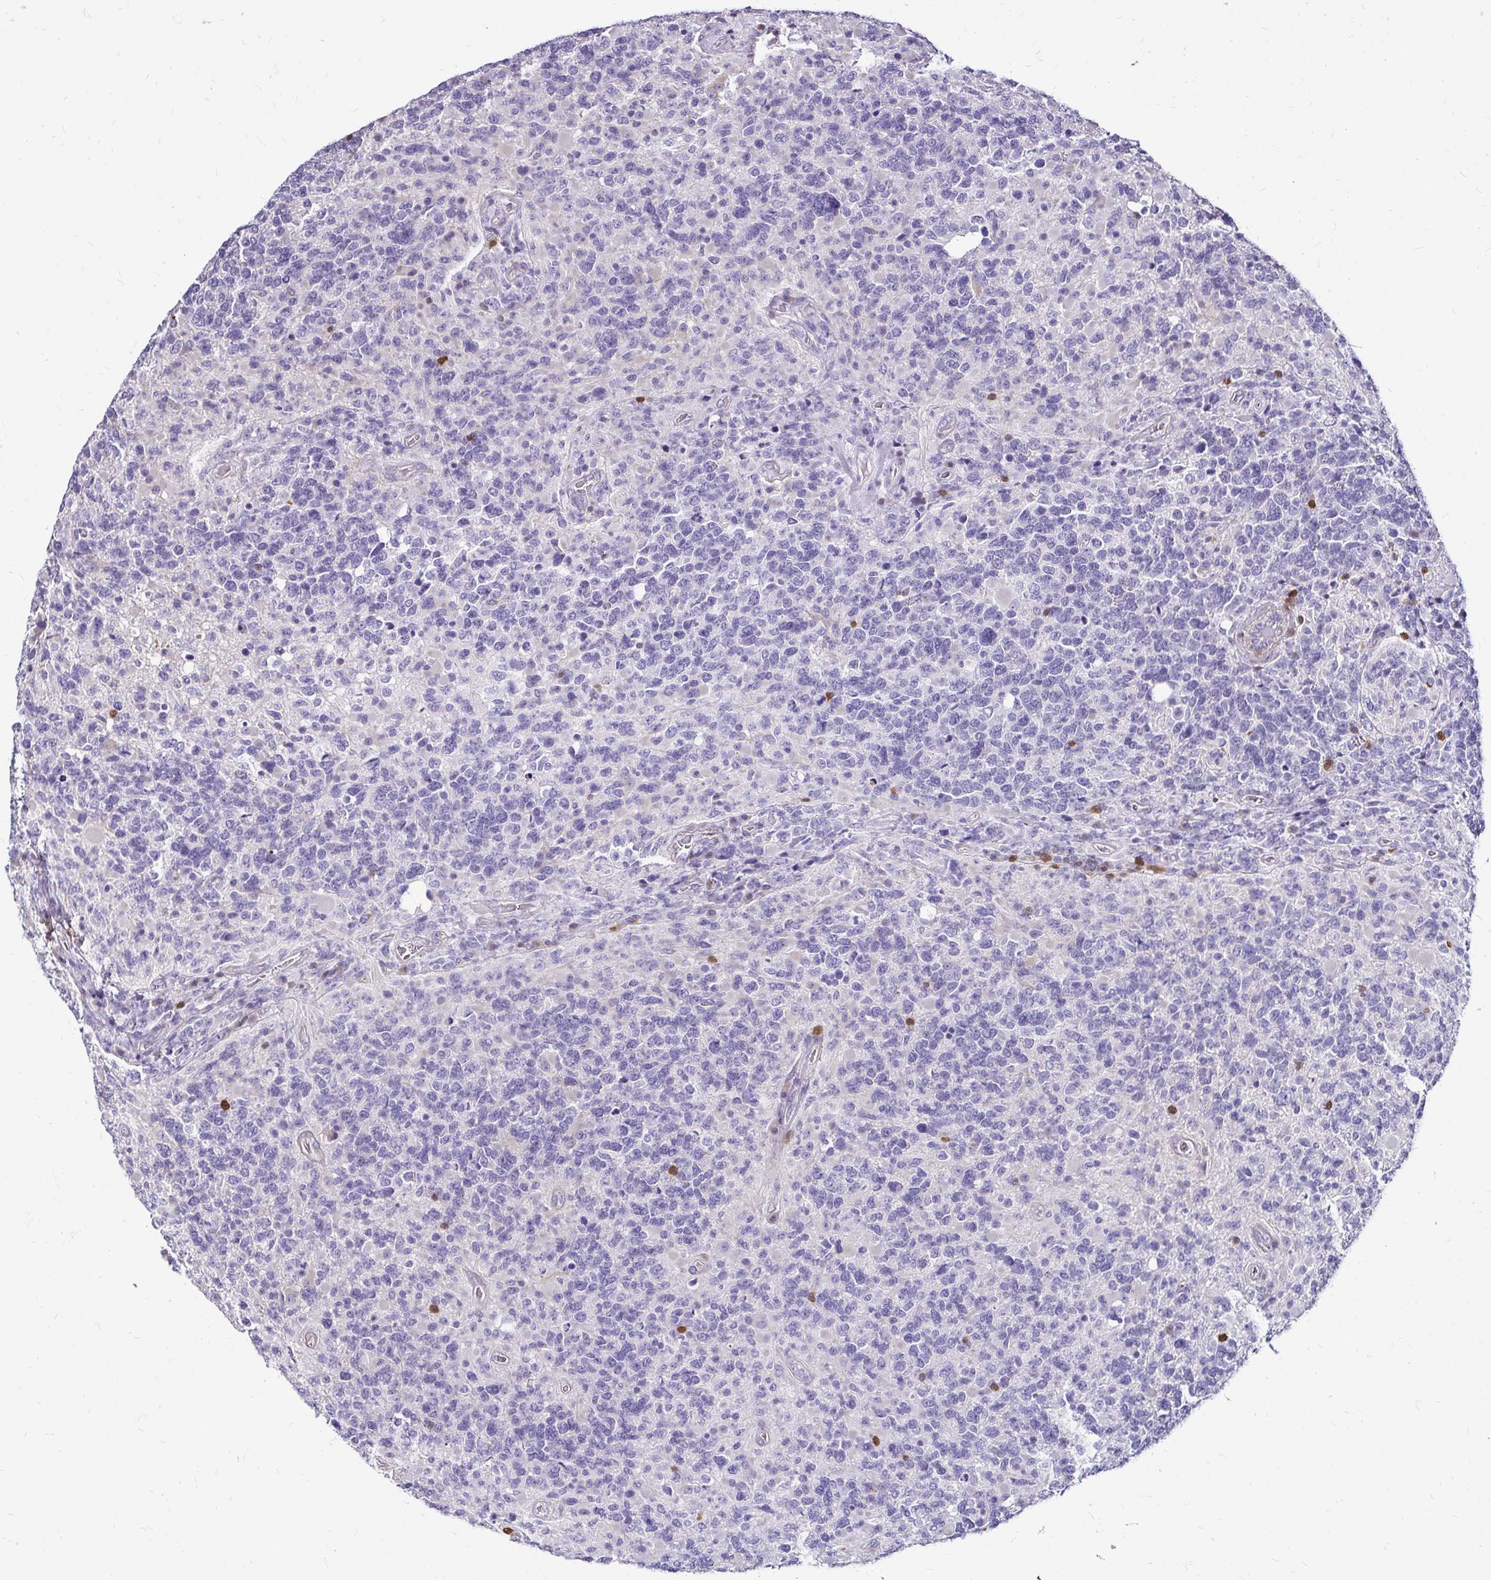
{"staining": {"intensity": "negative", "quantity": "none", "location": "none"}, "tissue": "glioma", "cell_type": "Tumor cells", "image_type": "cancer", "snomed": [{"axis": "morphology", "description": "Glioma, malignant, High grade"}, {"axis": "topography", "description": "Brain"}], "caption": "Immunohistochemistry (IHC) of glioma shows no expression in tumor cells.", "gene": "ZFP1", "patient": {"sex": "female", "age": 40}}